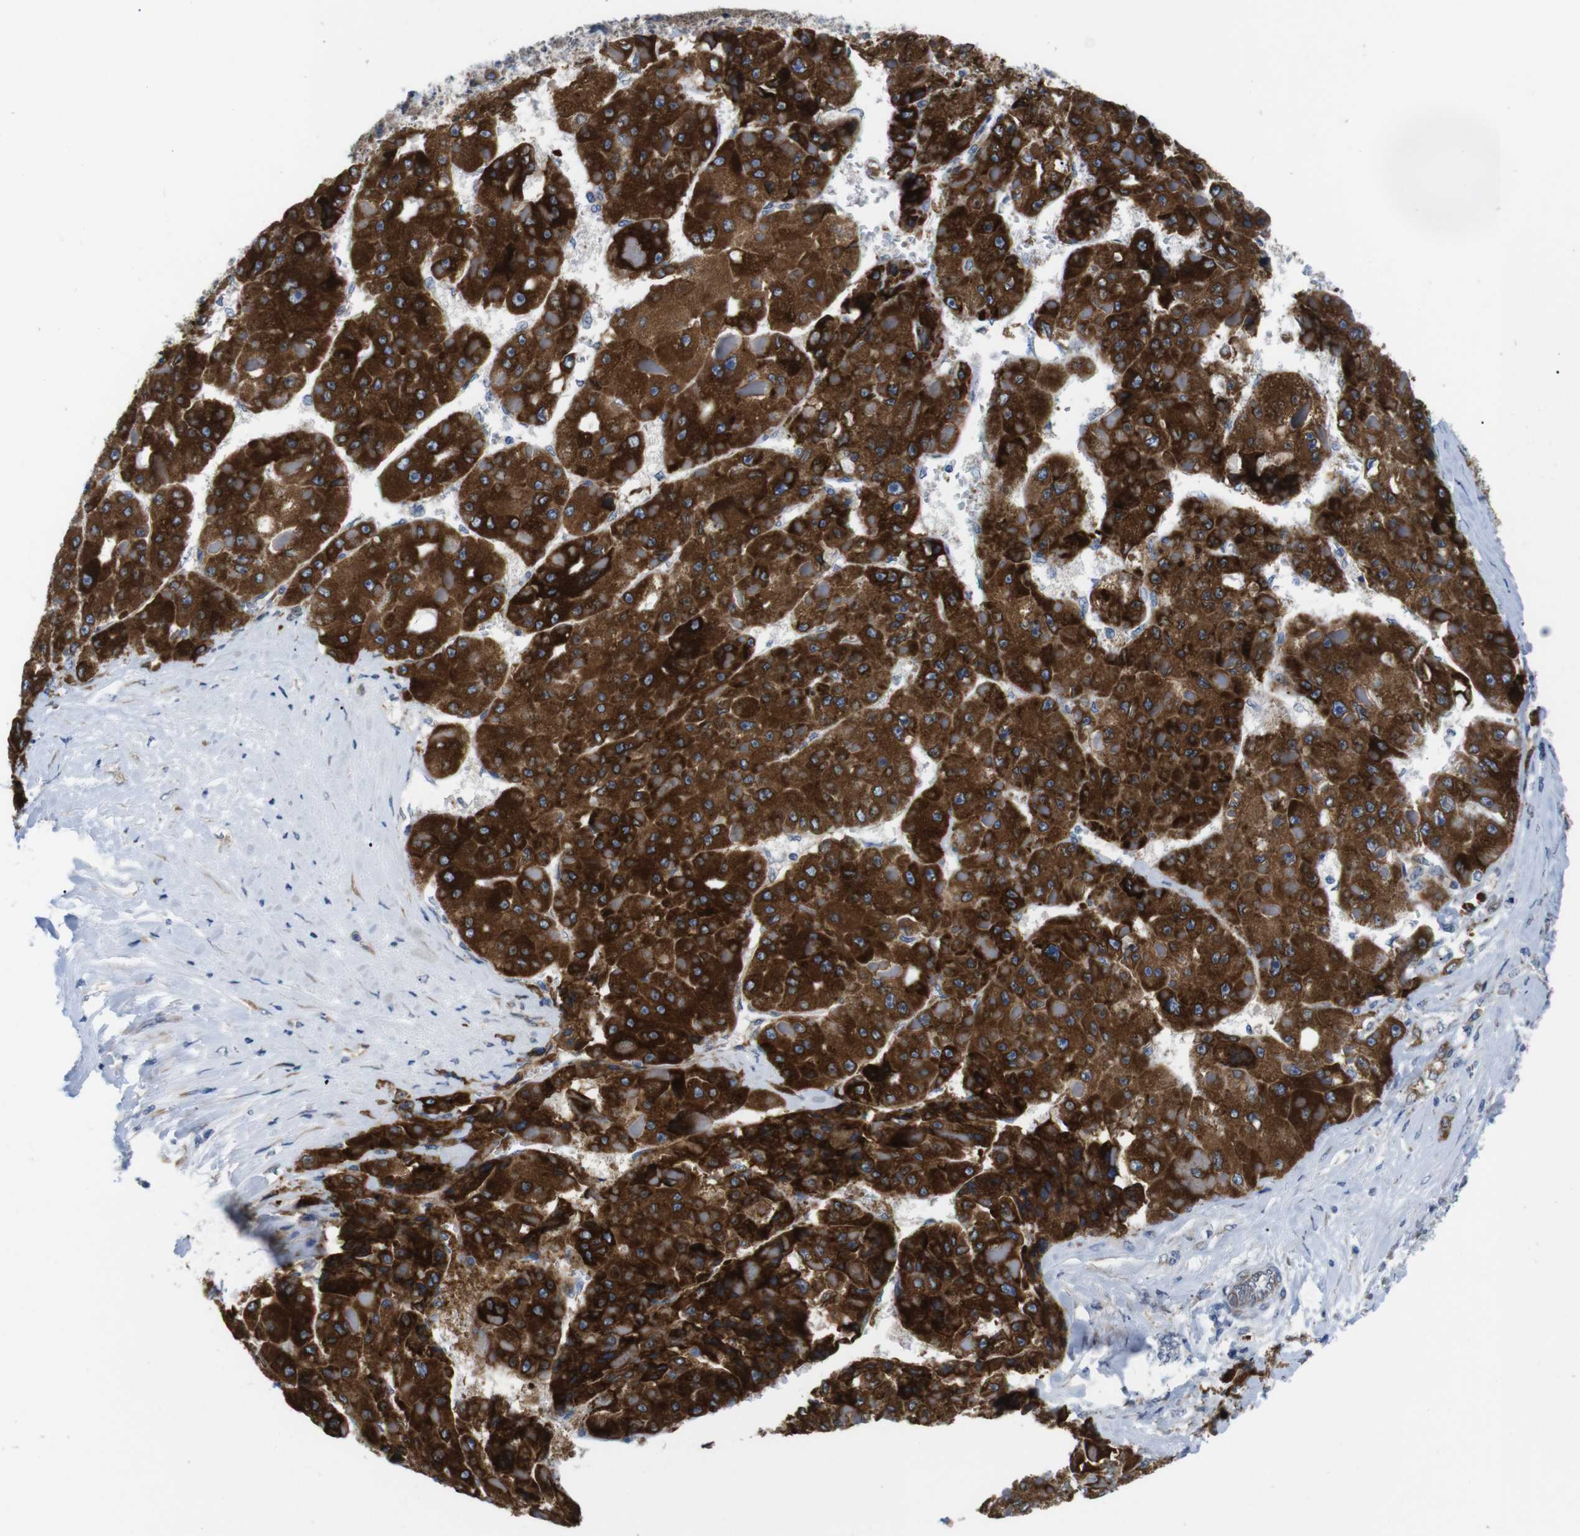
{"staining": {"intensity": "strong", "quantity": ">75%", "location": "cytoplasmic/membranous"}, "tissue": "liver cancer", "cell_type": "Tumor cells", "image_type": "cancer", "snomed": [{"axis": "morphology", "description": "Carcinoma, Hepatocellular, NOS"}, {"axis": "topography", "description": "Liver"}], "caption": "The histopathology image displays staining of liver hepatocellular carcinoma, revealing strong cytoplasmic/membranous protein positivity (brown color) within tumor cells.", "gene": "HACD3", "patient": {"sex": "female", "age": 73}}